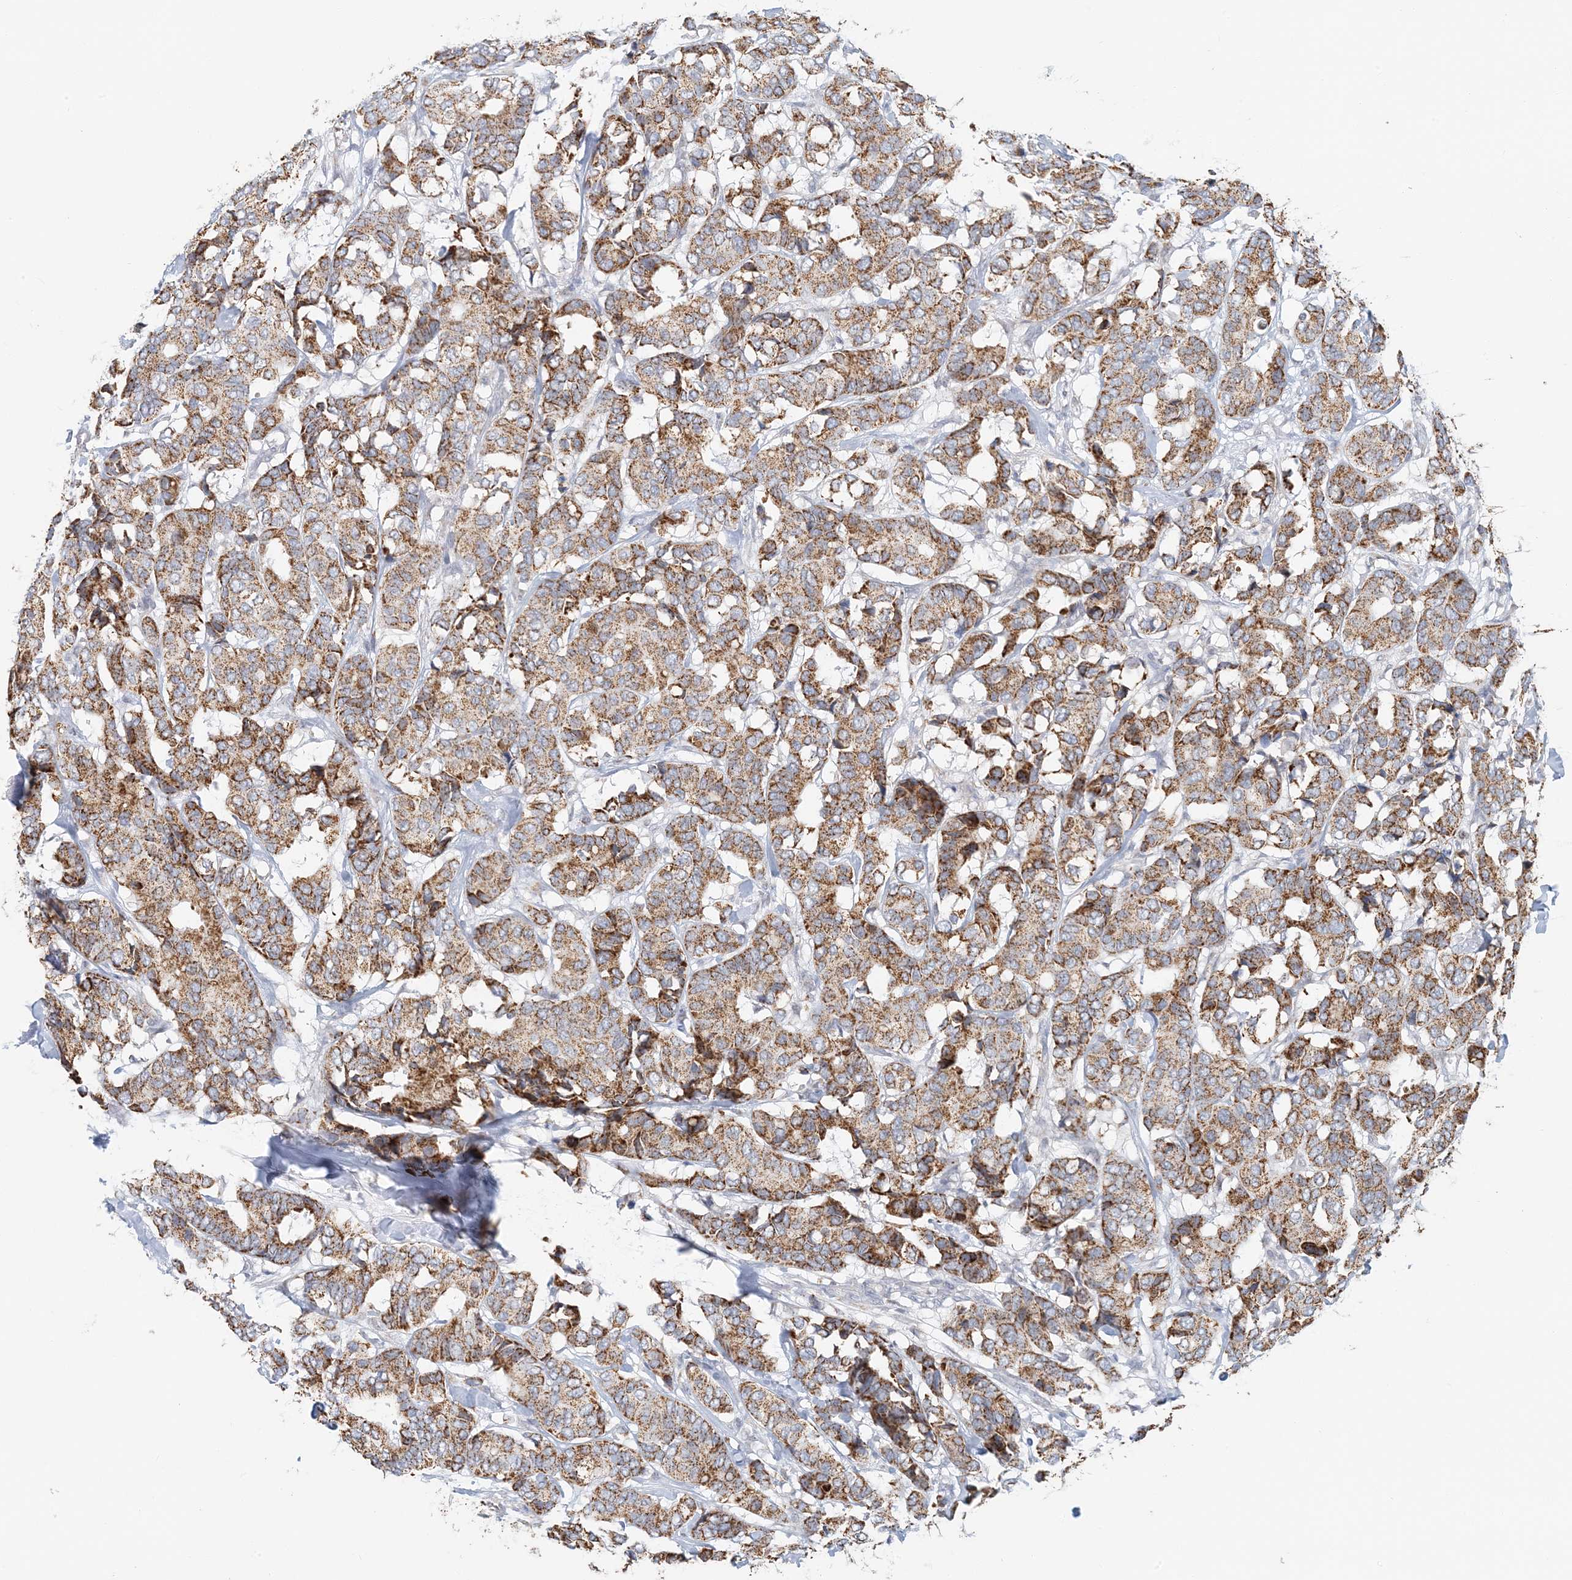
{"staining": {"intensity": "strong", "quantity": ">75%", "location": "cytoplasmic/membranous"}, "tissue": "breast cancer", "cell_type": "Tumor cells", "image_type": "cancer", "snomed": [{"axis": "morphology", "description": "Duct carcinoma"}, {"axis": "topography", "description": "Breast"}], "caption": "Immunohistochemistry (DAB) staining of human breast cancer (infiltrating ductal carcinoma) displays strong cytoplasmic/membranous protein positivity in approximately >75% of tumor cells. The staining was performed using DAB to visualize the protein expression in brown, while the nuclei were stained in blue with hematoxylin (Magnification: 20x).", "gene": "BDH1", "patient": {"sex": "female", "age": 87}}